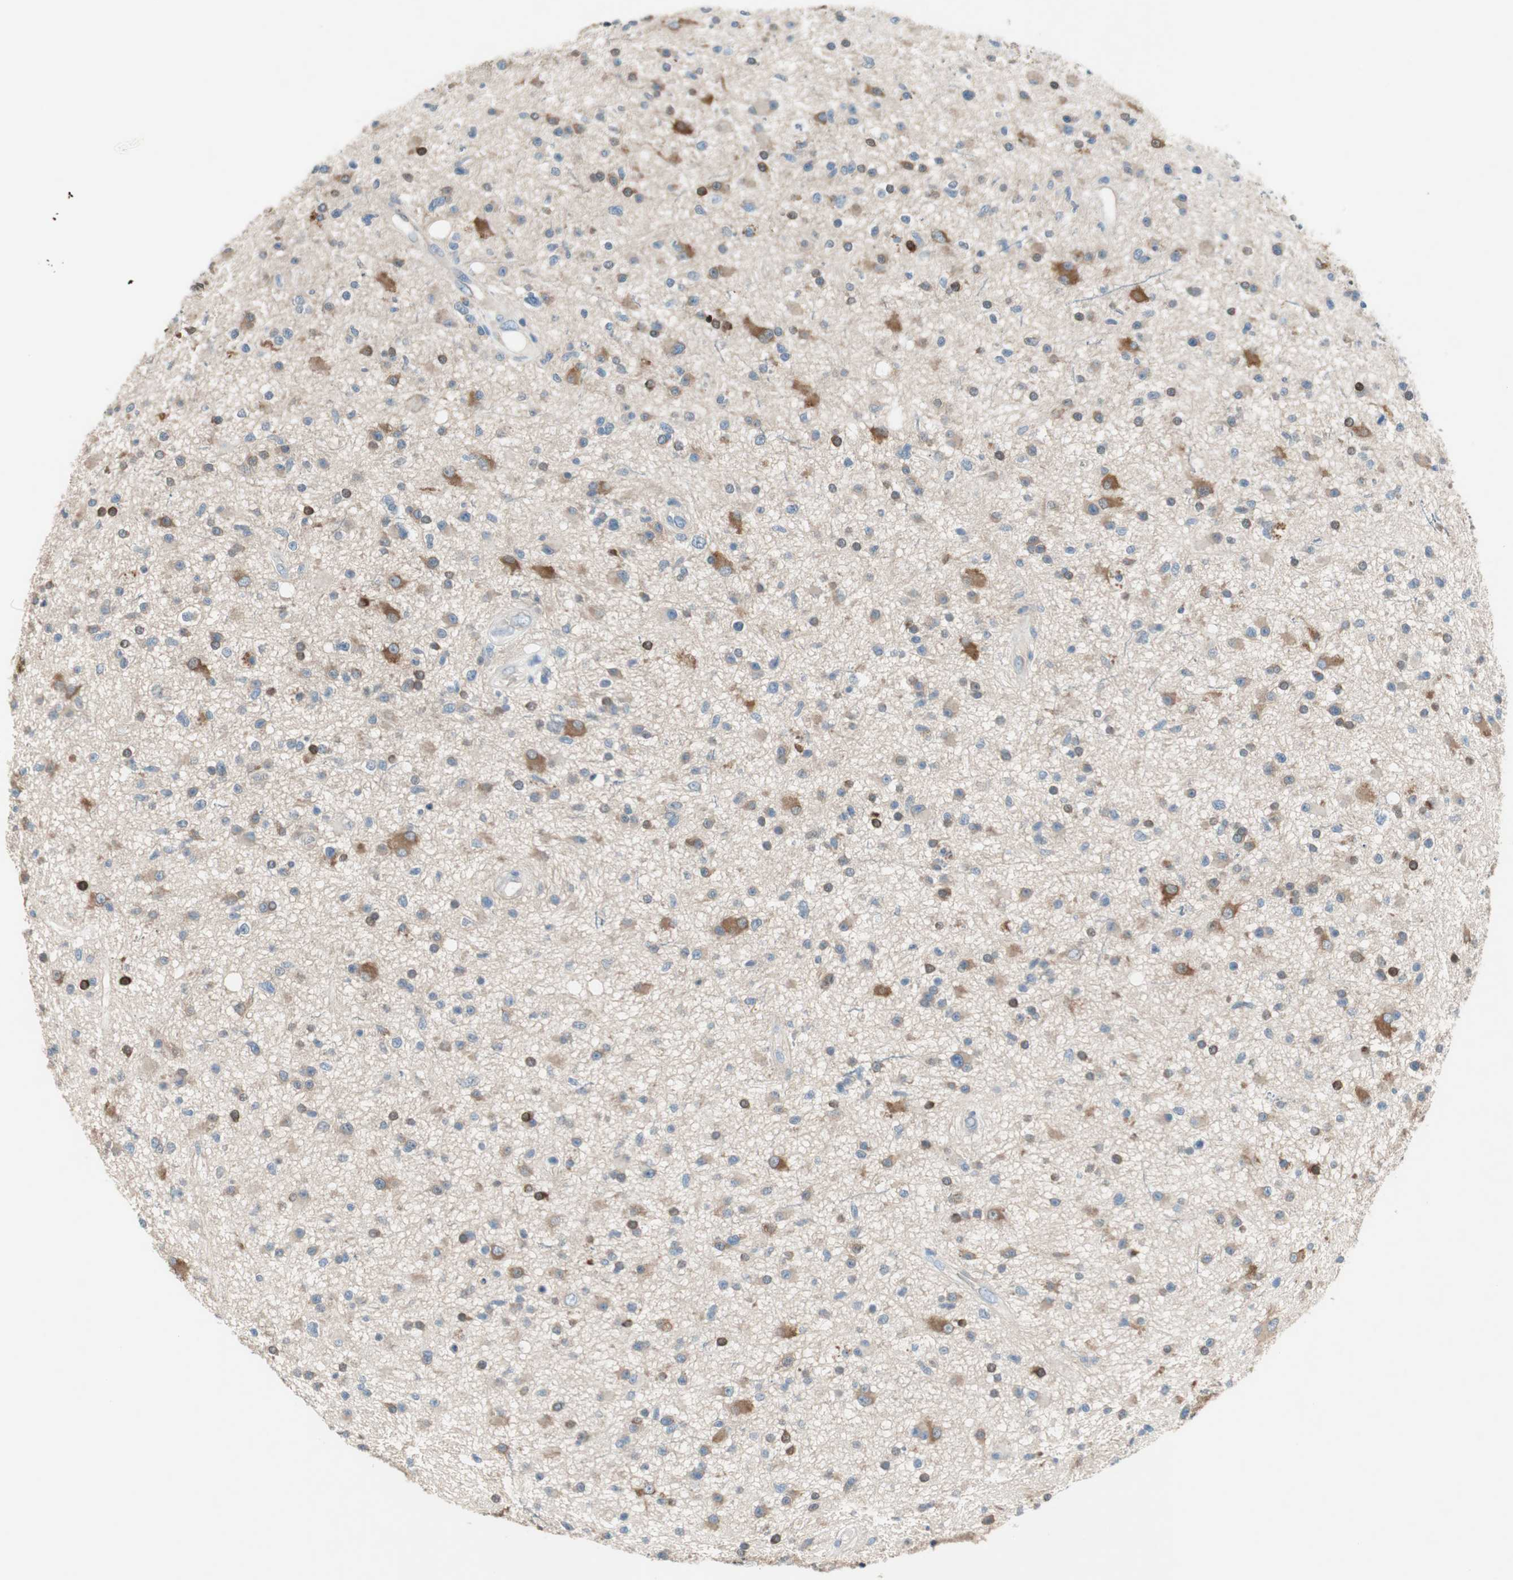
{"staining": {"intensity": "negative", "quantity": "none", "location": "none"}, "tissue": "glioma", "cell_type": "Tumor cells", "image_type": "cancer", "snomed": [{"axis": "morphology", "description": "Glioma, malignant, High grade"}, {"axis": "topography", "description": "Brain"}], "caption": "The immunohistochemistry (IHC) histopathology image has no significant positivity in tumor cells of malignant high-grade glioma tissue.", "gene": "GLUL", "patient": {"sex": "male", "age": 33}}